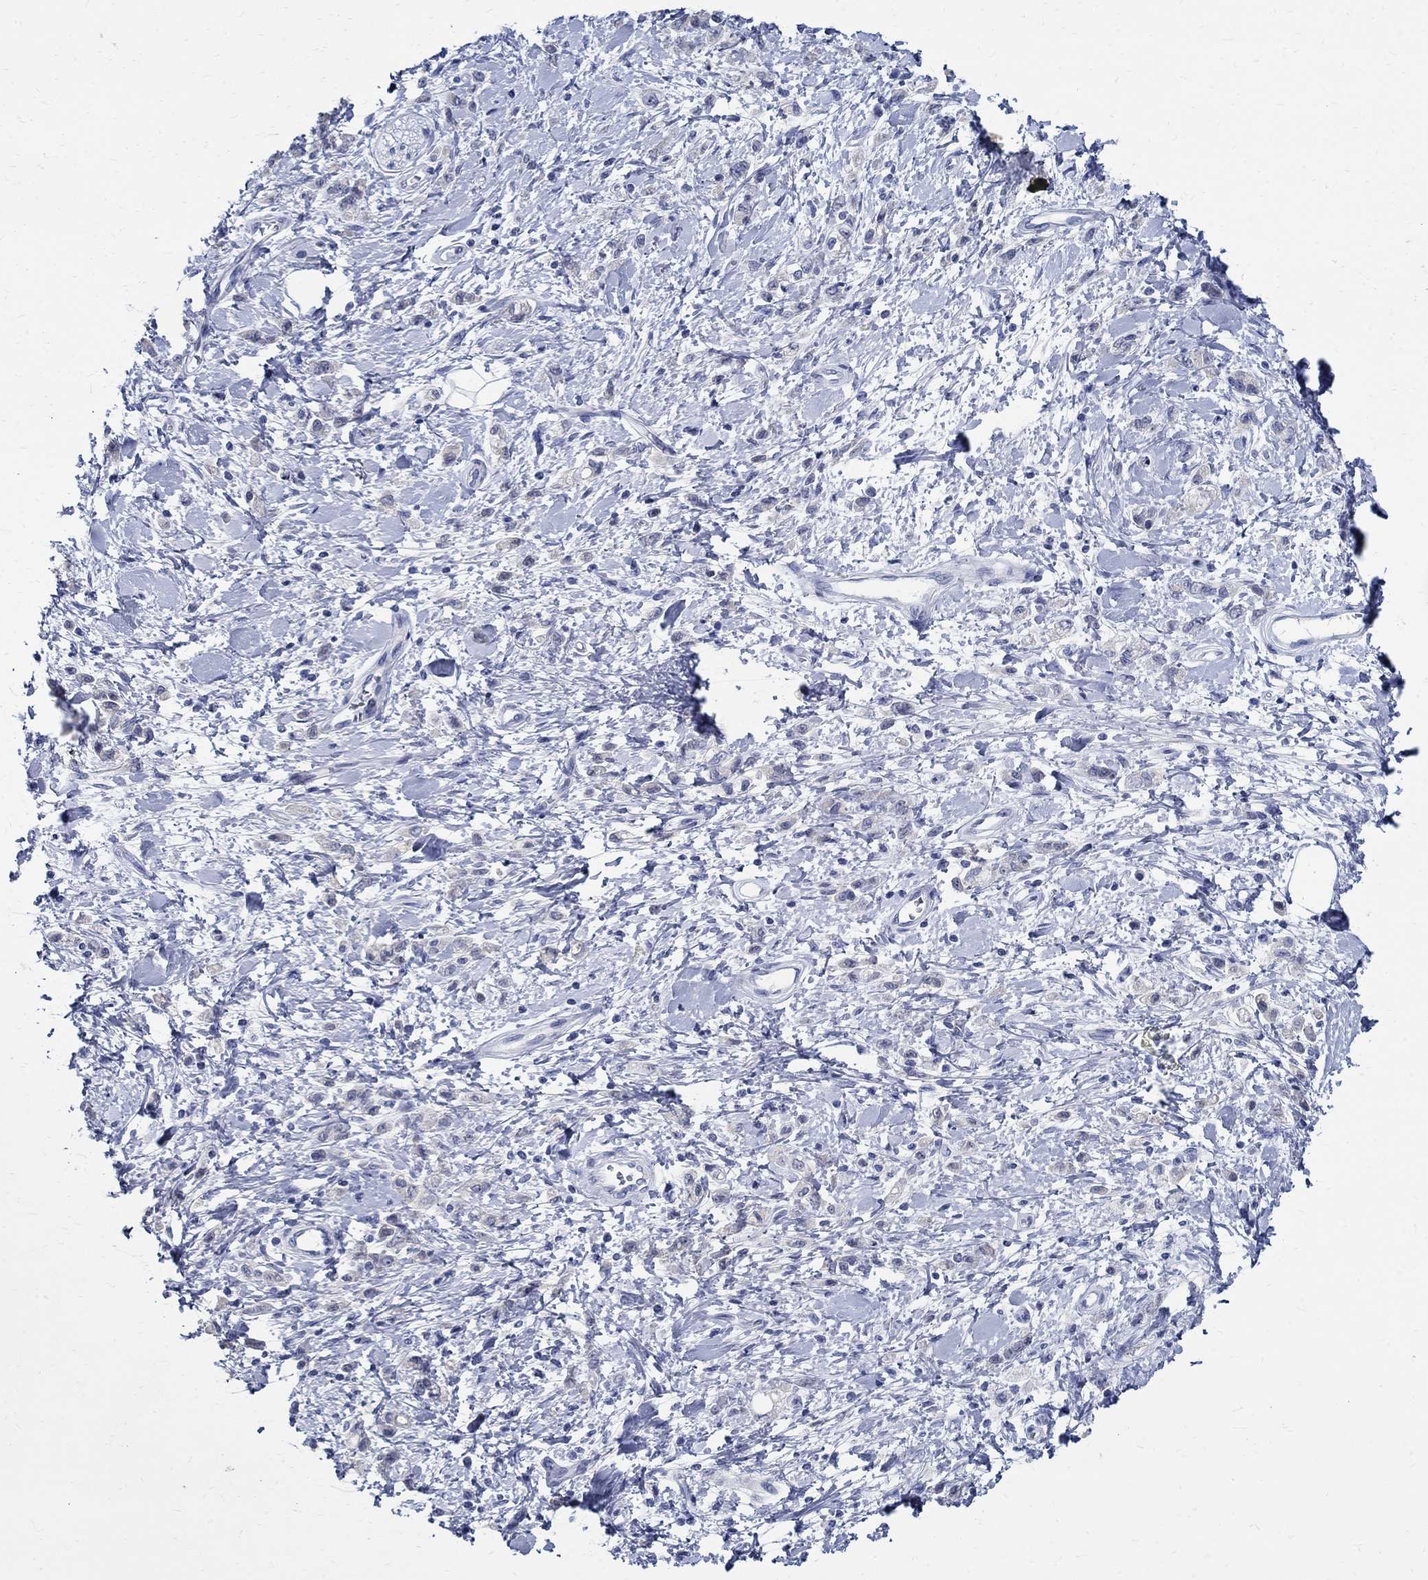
{"staining": {"intensity": "negative", "quantity": "none", "location": "none"}, "tissue": "stomach cancer", "cell_type": "Tumor cells", "image_type": "cancer", "snomed": [{"axis": "morphology", "description": "Adenocarcinoma, NOS"}, {"axis": "topography", "description": "Stomach"}], "caption": "Tumor cells show no significant protein staining in stomach adenocarcinoma. (Immunohistochemistry (ihc), brightfield microscopy, high magnification).", "gene": "BSPRY", "patient": {"sex": "male", "age": 77}}